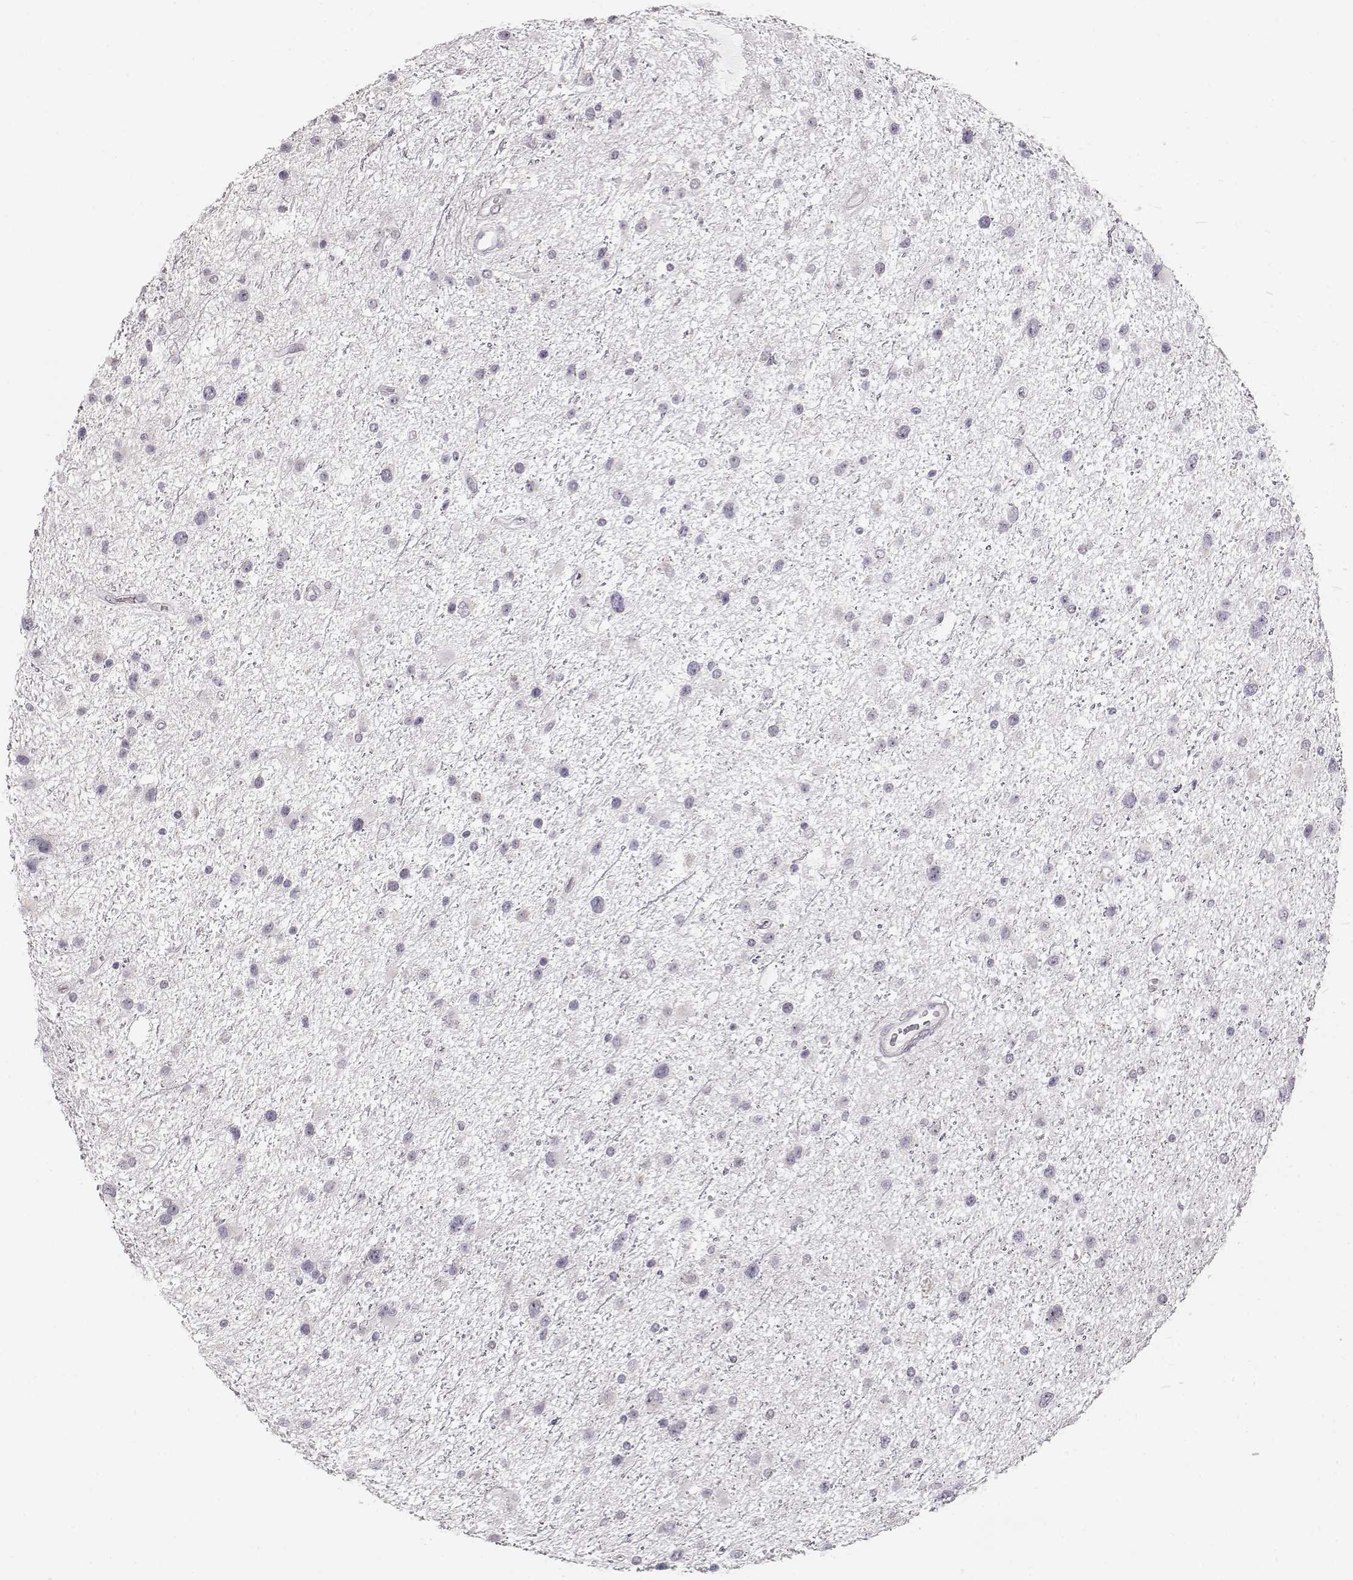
{"staining": {"intensity": "negative", "quantity": "none", "location": "none"}, "tissue": "glioma", "cell_type": "Tumor cells", "image_type": "cancer", "snomed": [{"axis": "morphology", "description": "Glioma, malignant, Low grade"}, {"axis": "topography", "description": "Brain"}], "caption": "The immunohistochemistry (IHC) histopathology image has no significant staining in tumor cells of malignant glioma (low-grade) tissue.", "gene": "FAM205A", "patient": {"sex": "female", "age": 32}}